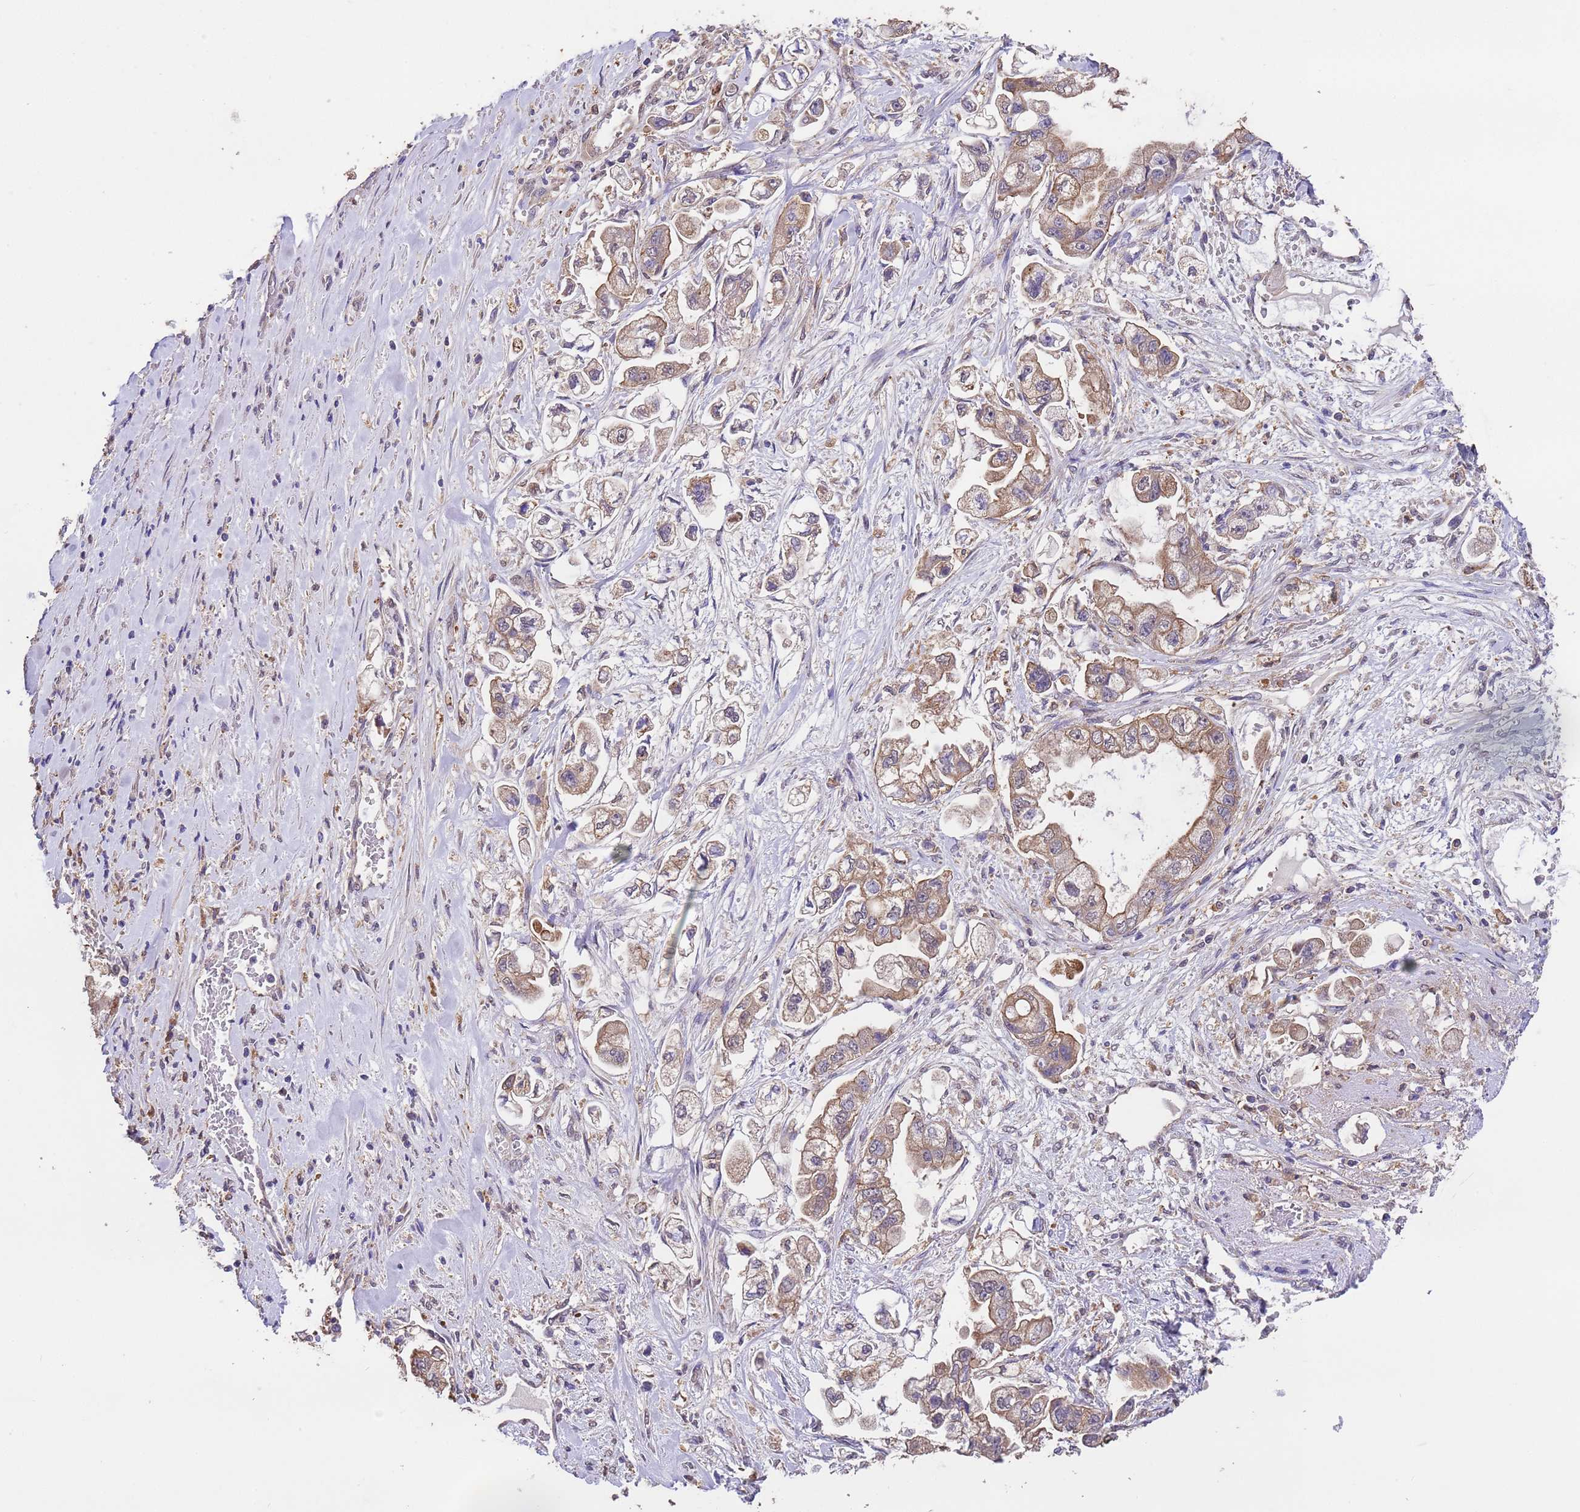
{"staining": {"intensity": "moderate", "quantity": ">75%", "location": "cytoplasmic/membranous"}, "tissue": "stomach cancer", "cell_type": "Tumor cells", "image_type": "cancer", "snomed": [{"axis": "morphology", "description": "Adenocarcinoma, NOS"}, {"axis": "topography", "description": "Stomach"}], "caption": "A brown stain labels moderate cytoplasmic/membranous expression of a protein in human adenocarcinoma (stomach) tumor cells.", "gene": "NPHP1", "patient": {"sex": "male", "age": 62}}